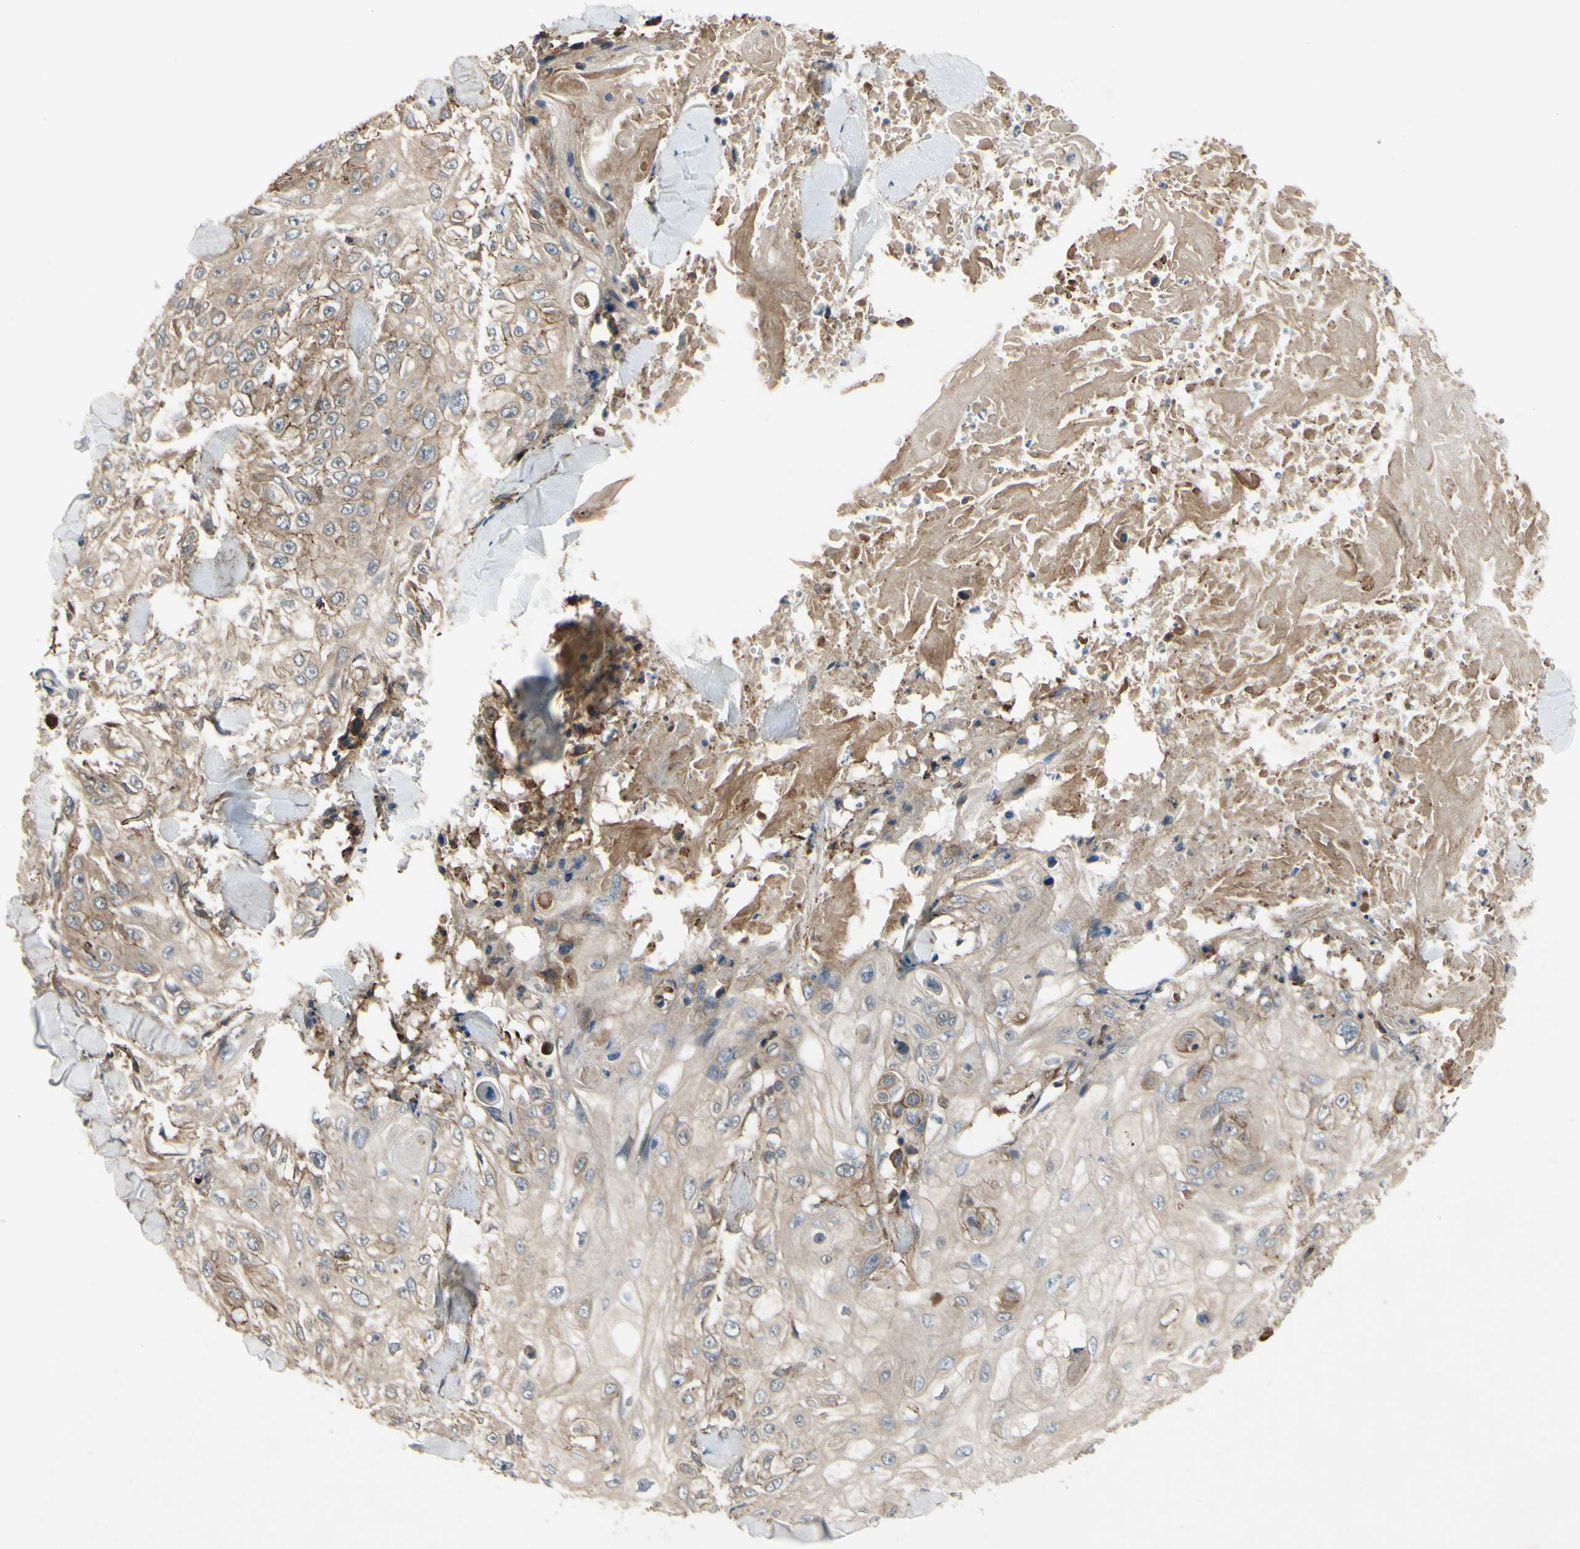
{"staining": {"intensity": "weak", "quantity": ">75%", "location": "cytoplasmic/membranous"}, "tissue": "skin cancer", "cell_type": "Tumor cells", "image_type": "cancer", "snomed": [{"axis": "morphology", "description": "Squamous cell carcinoma, NOS"}, {"axis": "topography", "description": "Skin"}], "caption": "This histopathology image reveals IHC staining of squamous cell carcinoma (skin), with low weak cytoplasmic/membranous expression in approximately >75% of tumor cells.", "gene": "XIAP", "patient": {"sex": "male", "age": 86}}